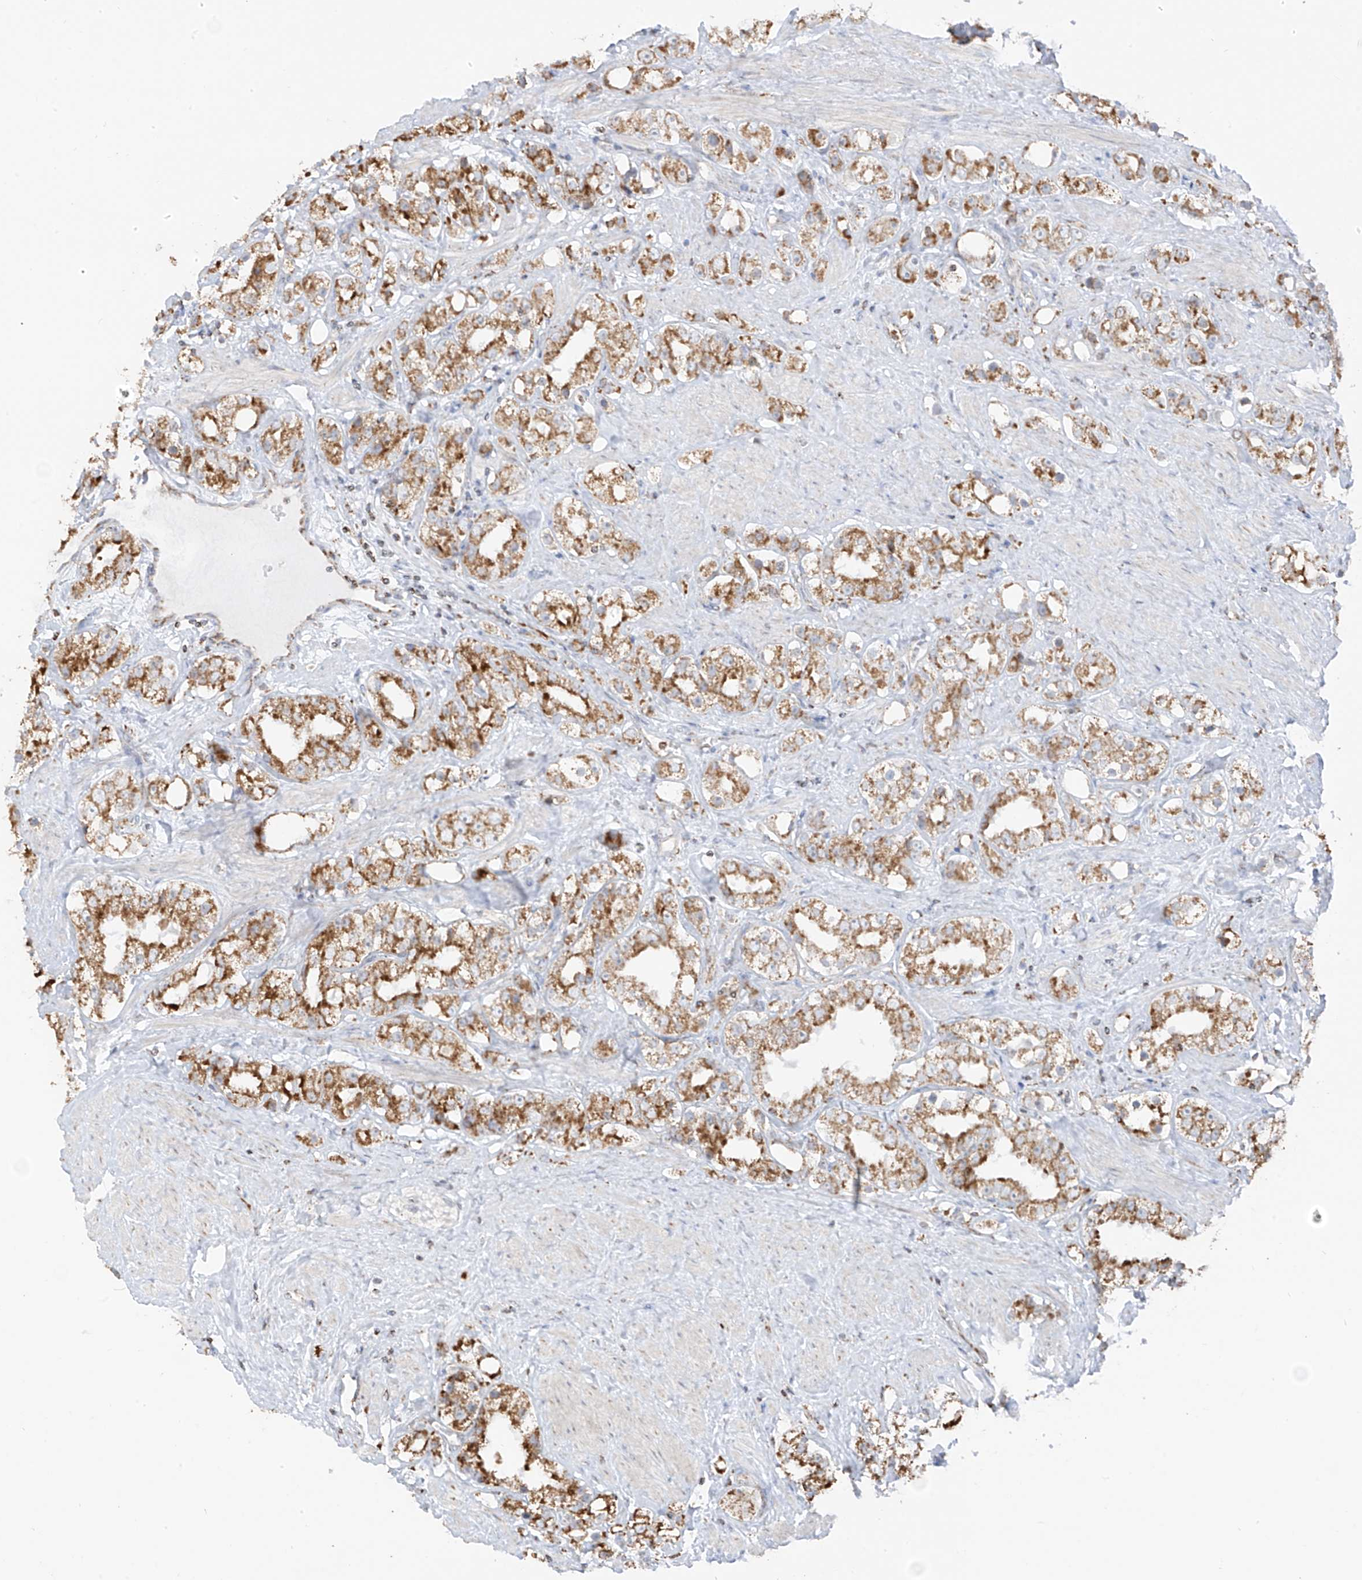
{"staining": {"intensity": "moderate", "quantity": ">75%", "location": "cytoplasmic/membranous"}, "tissue": "prostate cancer", "cell_type": "Tumor cells", "image_type": "cancer", "snomed": [{"axis": "morphology", "description": "Adenocarcinoma, NOS"}, {"axis": "topography", "description": "Prostate"}], "caption": "Prostate adenocarcinoma was stained to show a protein in brown. There is medium levels of moderate cytoplasmic/membranous expression in about >75% of tumor cells.", "gene": "ETHE1", "patient": {"sex": "male", "age": 79}}